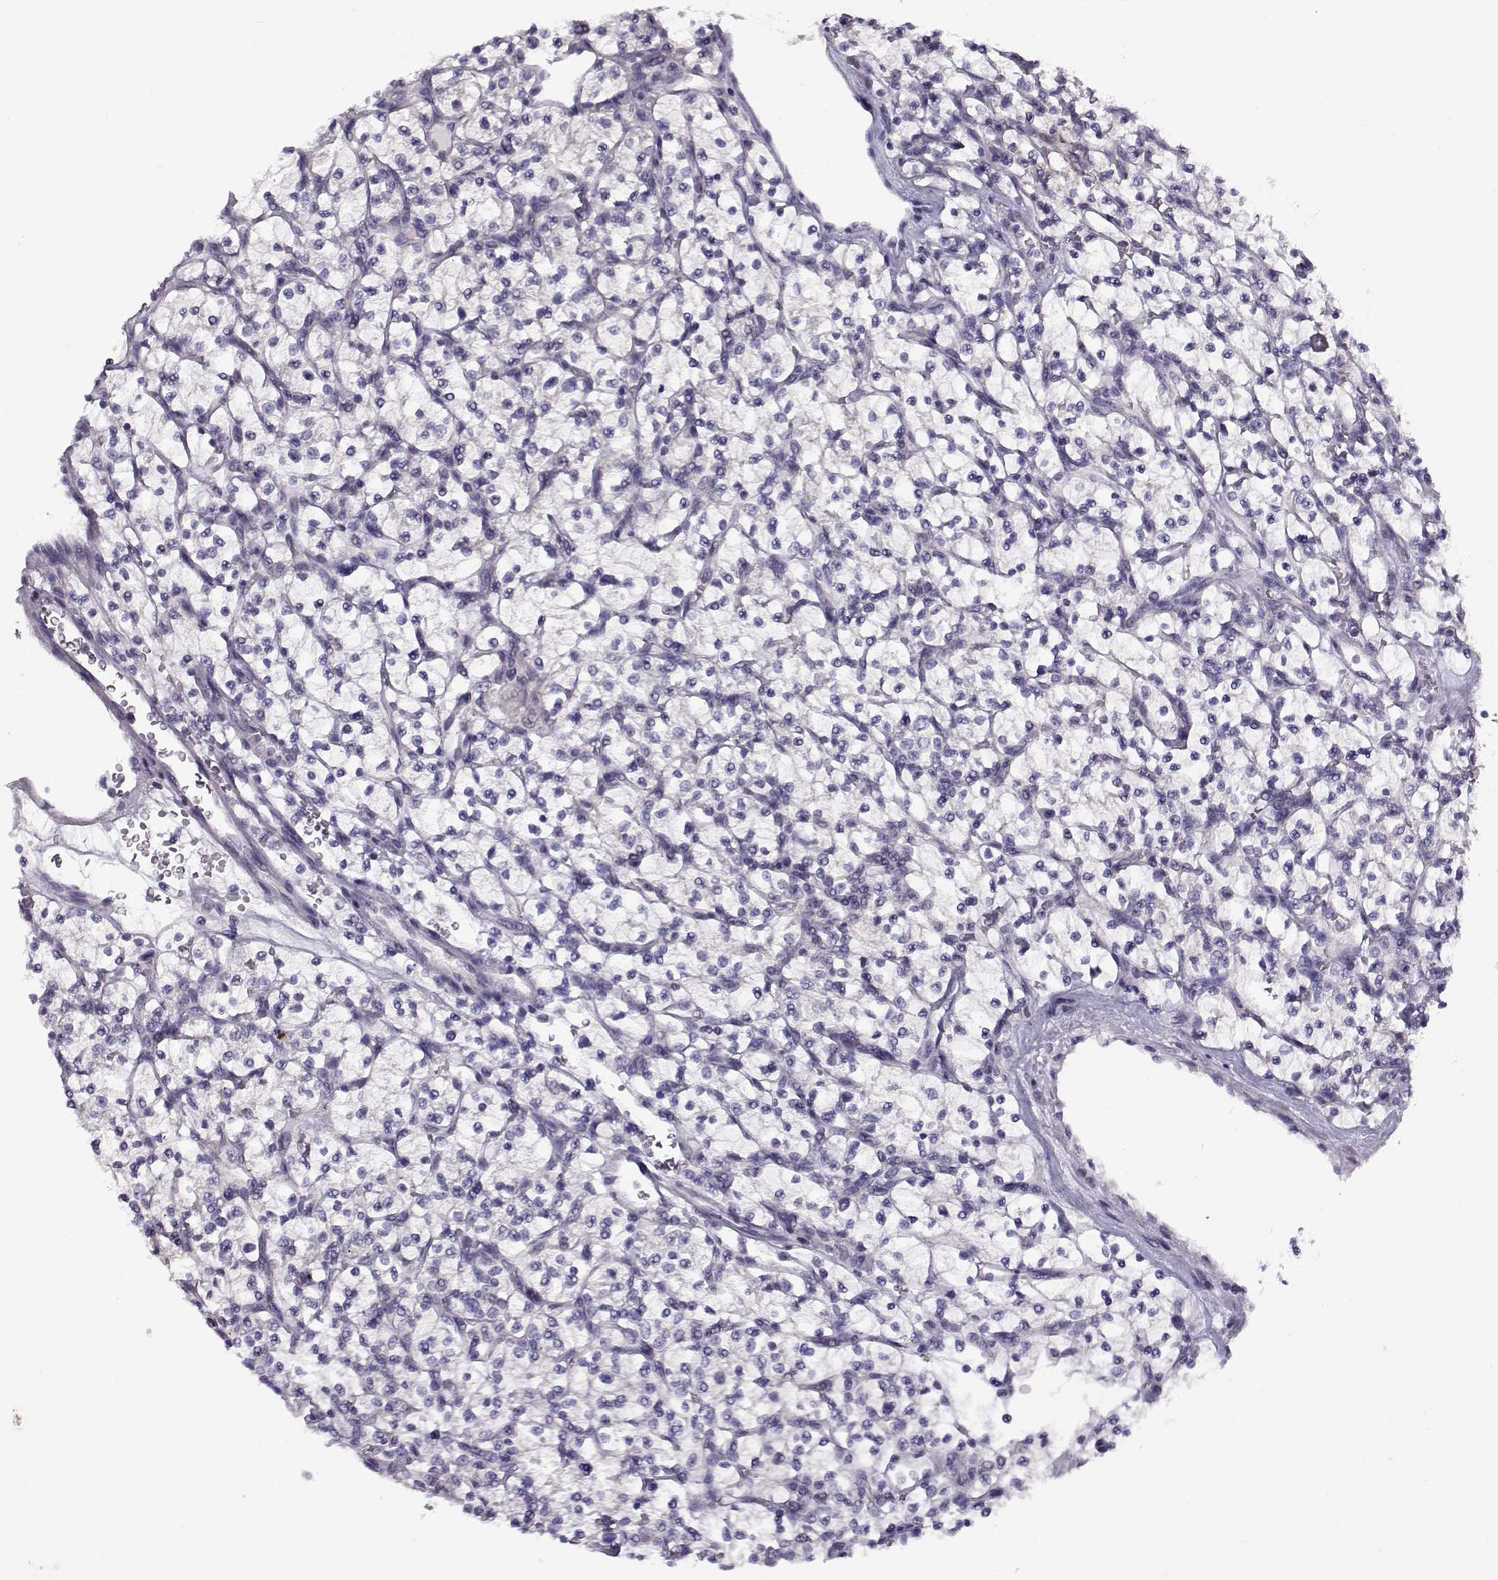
{"staining": {"intensity": "negative", "quantity": "none", "location": "none"}, "tissue": "renal cancer", "cell_type": "Tumor cells", "image_type": "cancer", "snomed": [{"axis": "morphology", "description": "Adenocarcinoma, NOS"}, {"axis": "topography", "description": "Kidney"}], "caption": "Adenocarcinoma (renal) stained for a protein using IHC demonstrates no staining tumor cells.", "gene": "FEZF1", "patient": {"sex": "female", "age": 64}}